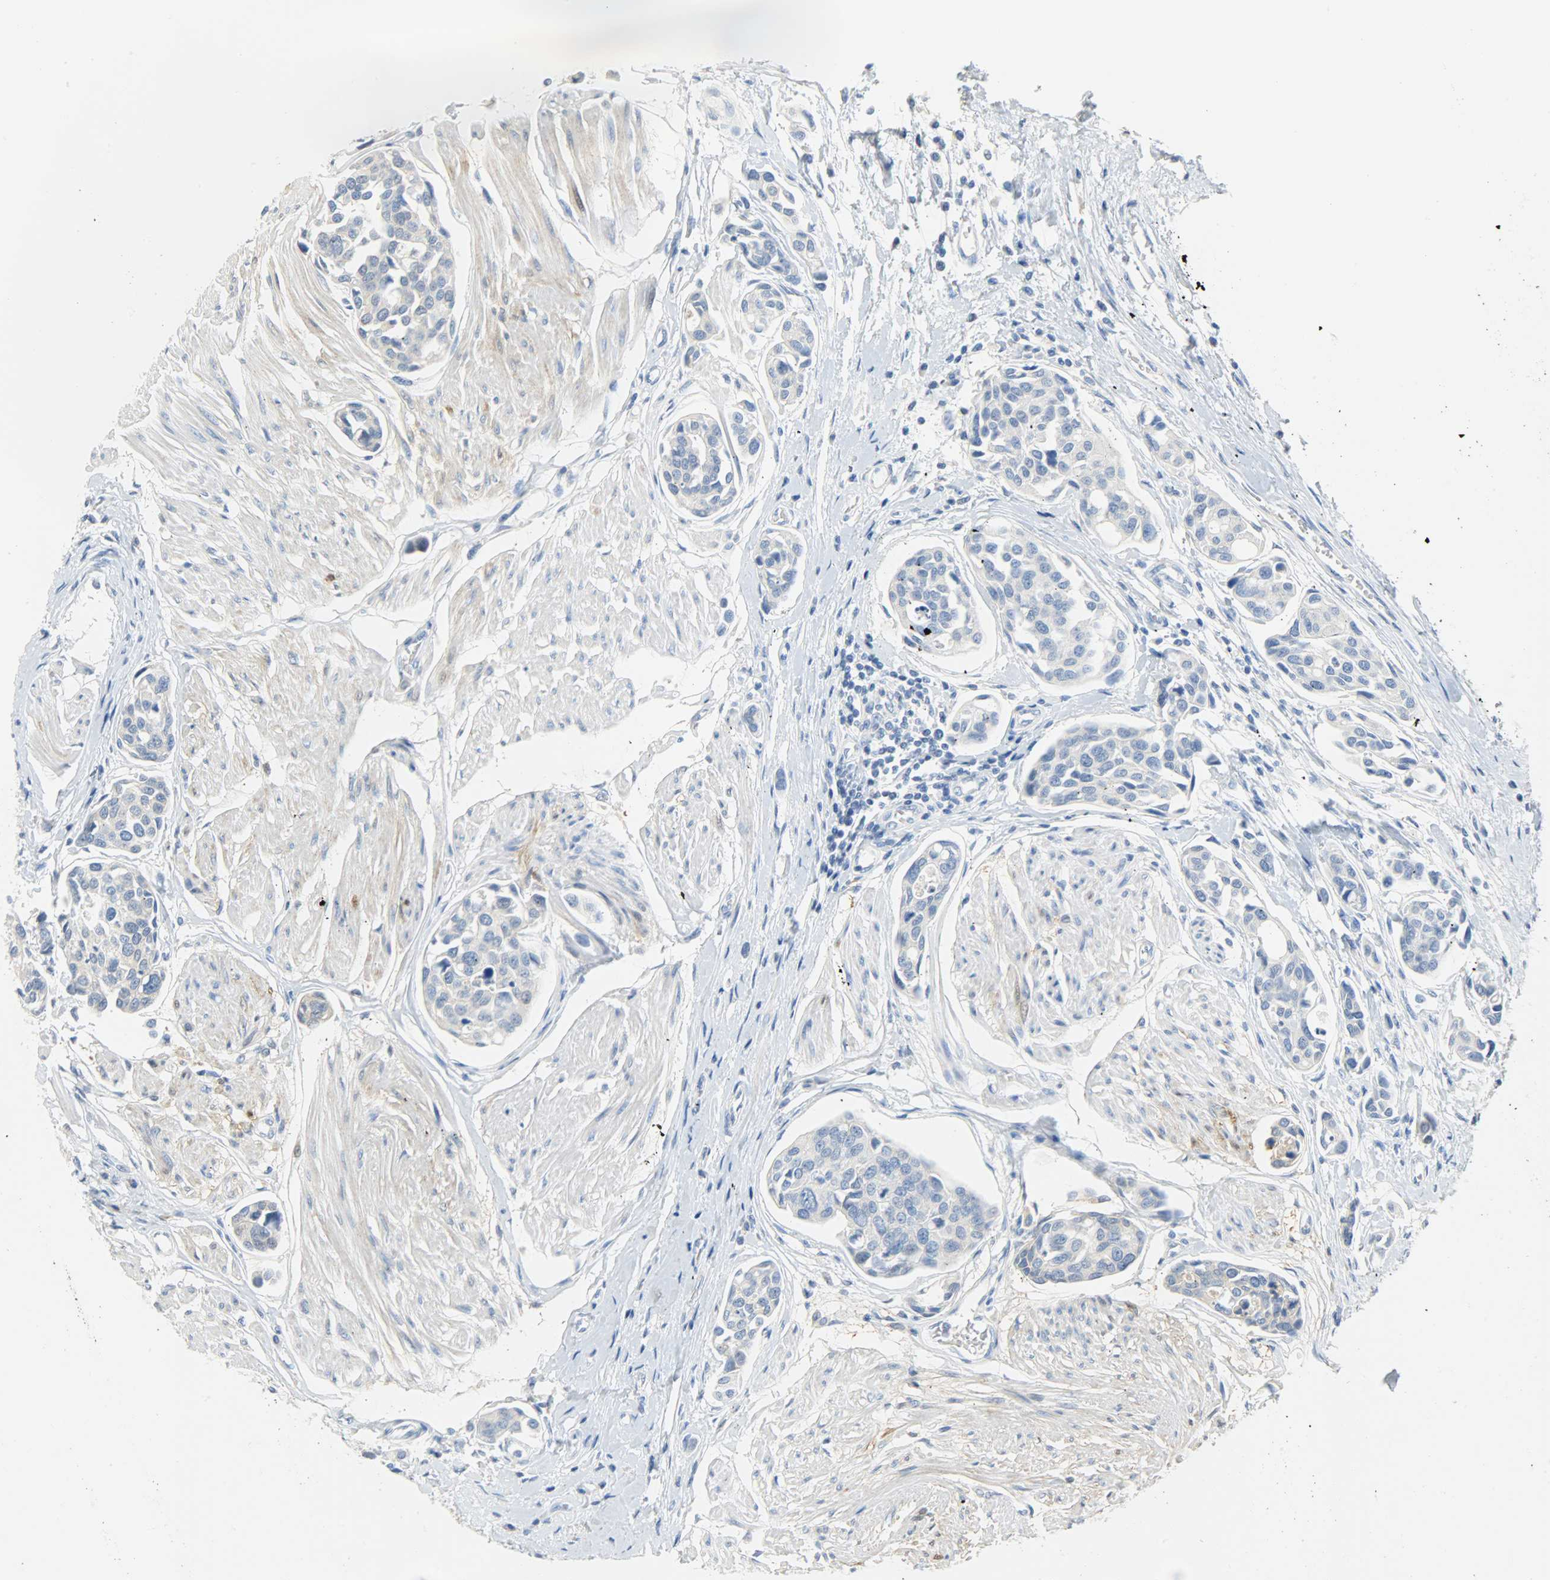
{"staining": {"intensity": "negative", "quantity": "none", "location": "none"}, "tissue": "urothelial cancer", "cell_type": "Tumor cells", "image_type": "cancer", "snomed": [{"axis": "morphology", "description": "Urothelial carcinoma, High grade"}, {"axis": "topography", "description": "Urinary bladder"}], "caption": "Immunohistochemistry (IHC) image of human urothelial carcinoma (high-grade) stained for a protein (brown), which shows no expression in tumor cells.", "gene": "CA3", "patient": {"sex": "male", "age": 78}}